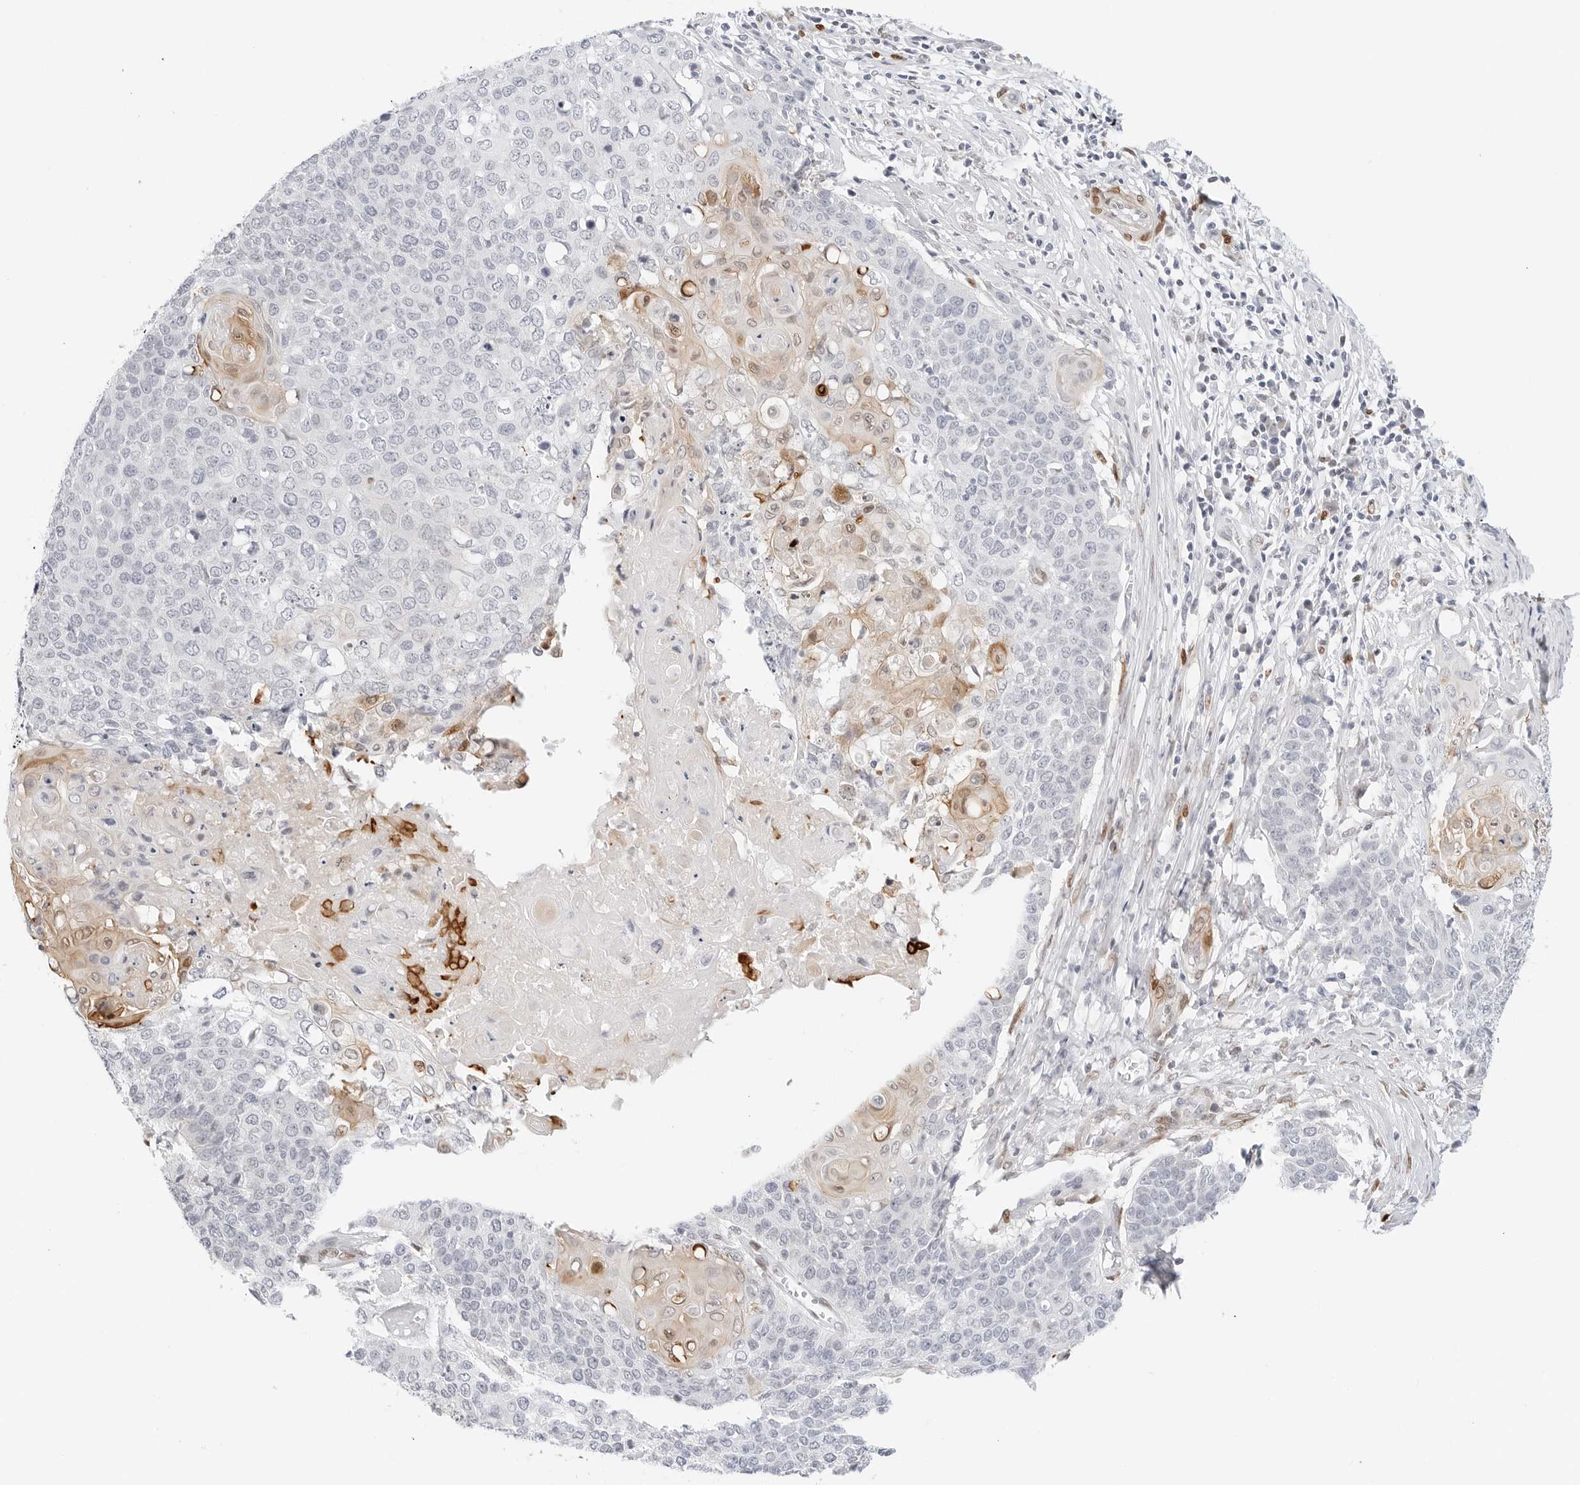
{"staining": {"intensity": "moderate", "quantity": "<25%", "location": "cytoplasmic/membranous,nuclear"}, "tissue": "cervical cancer", "cell_type": "Tumor cells", "image_type": "cancer", "snomed": [{"axis": "morphology", "description": "Squamous cell carcinoma, NOS"}, {"axis": "topography", "description": "Cervix"}], "caption": "IHC micrograph of human cervical squamous cell carcinoma stained for a protein (brown), which demonstrates low levels of moderate cytoplasmic/membranous and nuclear expression in about <25% of tumor cells.", "gene": "SPIDR", "patient": {"sex": "female", "age": 39}}